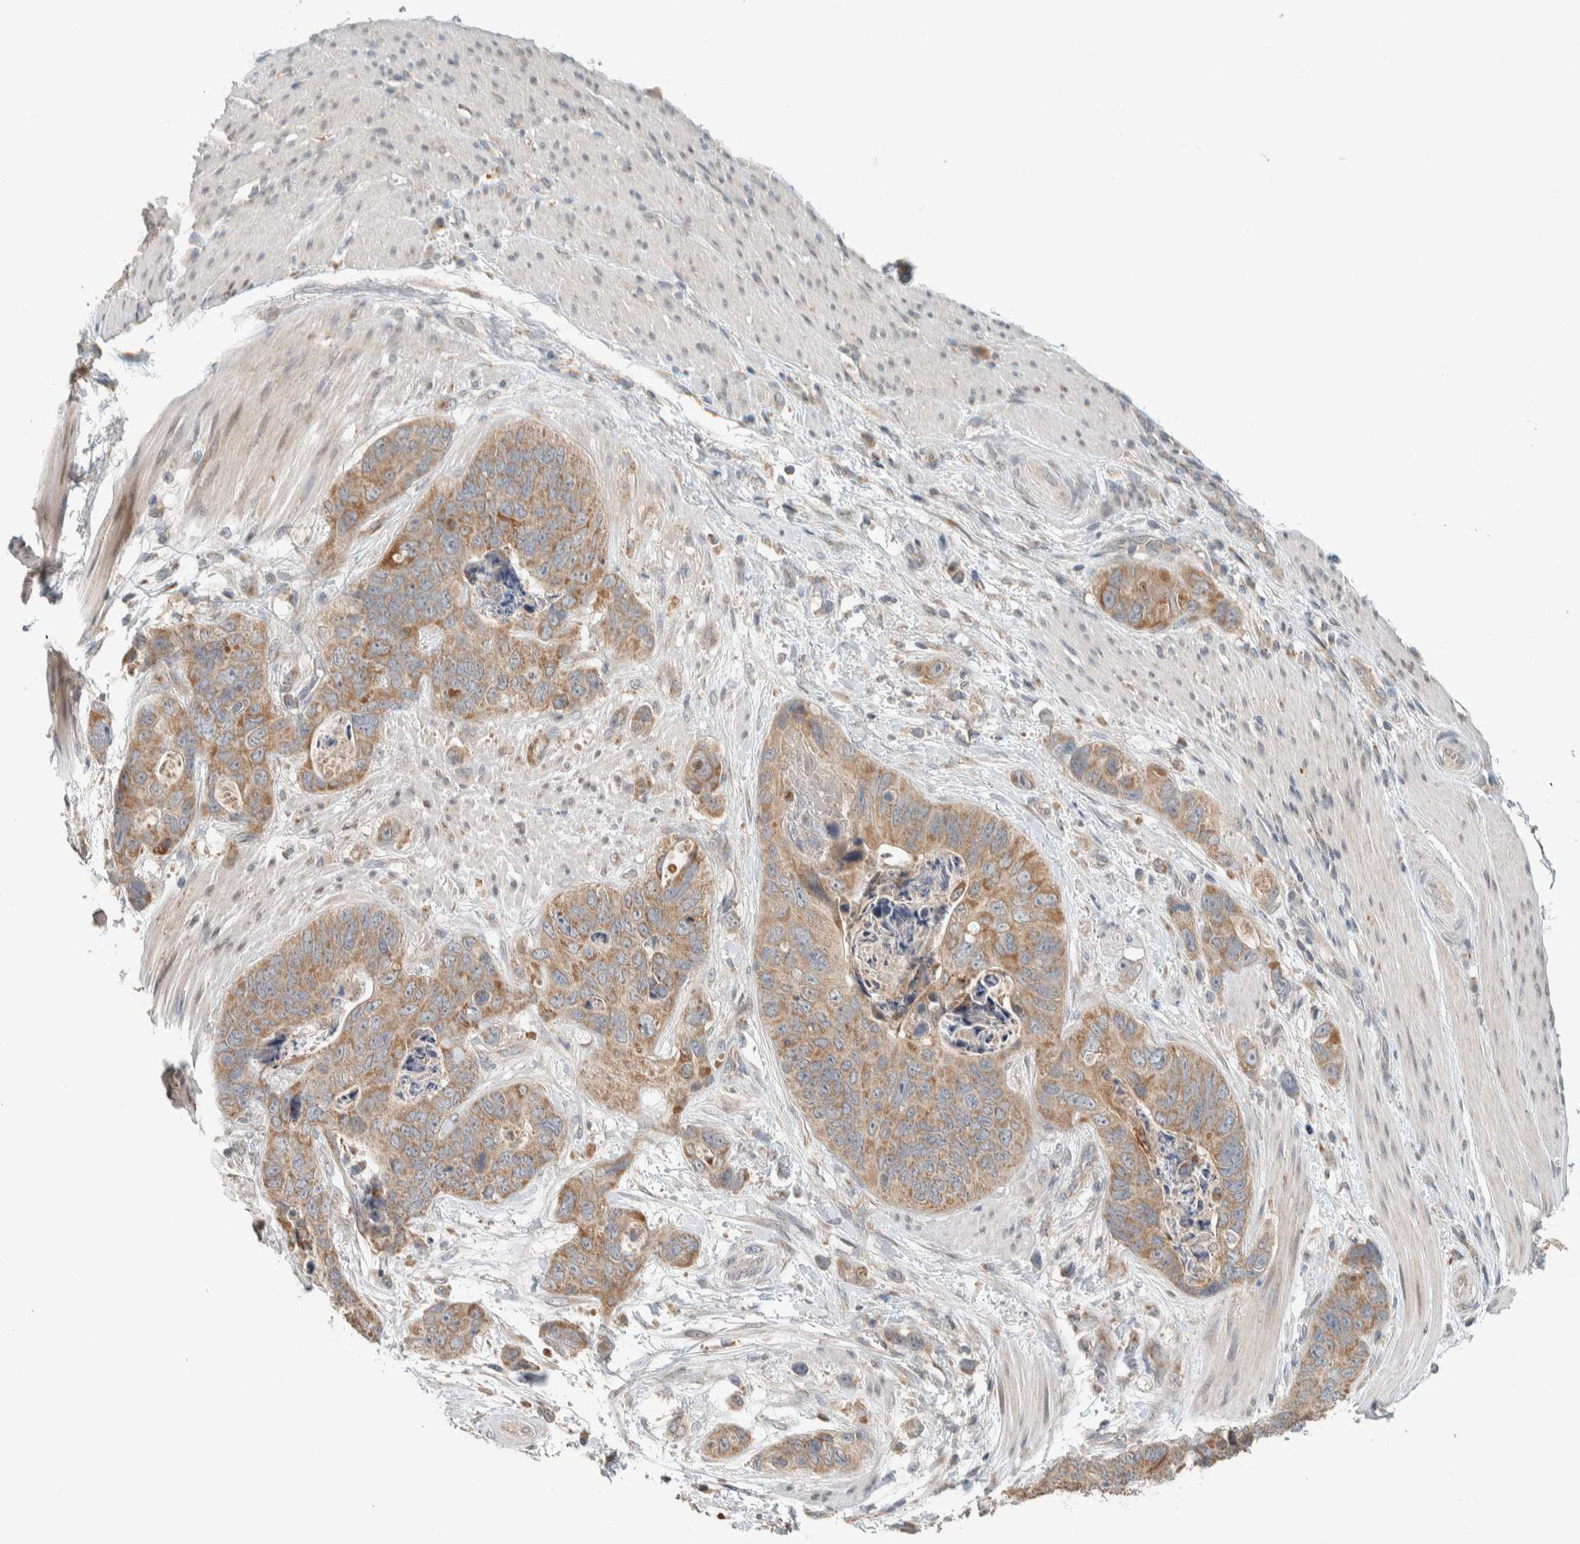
{"staining": {"intensity": "moderate", "quantity": ">75%", "location": "cytoplasmic/membranous"}, "tissue": "stomach cancer", "cell_type": "Tumor cells", "image_type": "cancer", "snomed": [{"axis": "morphology", "description": "Normal tissue, NOS"}, {"axis": "morphology", "description": "Adenocarcinoma, NOS"}, {"axis": "topography", "description": "Stomach"}], "caption": "This micrograph shows immunohistochemistry (IHC) staining of human adenocarcinoma (stomach), with medium moderate cytoplasmic/membranous staining in approximately >75% of tumor cells.", "gene": "NBR1", "patient": {"sex": "female", "age": 89}}